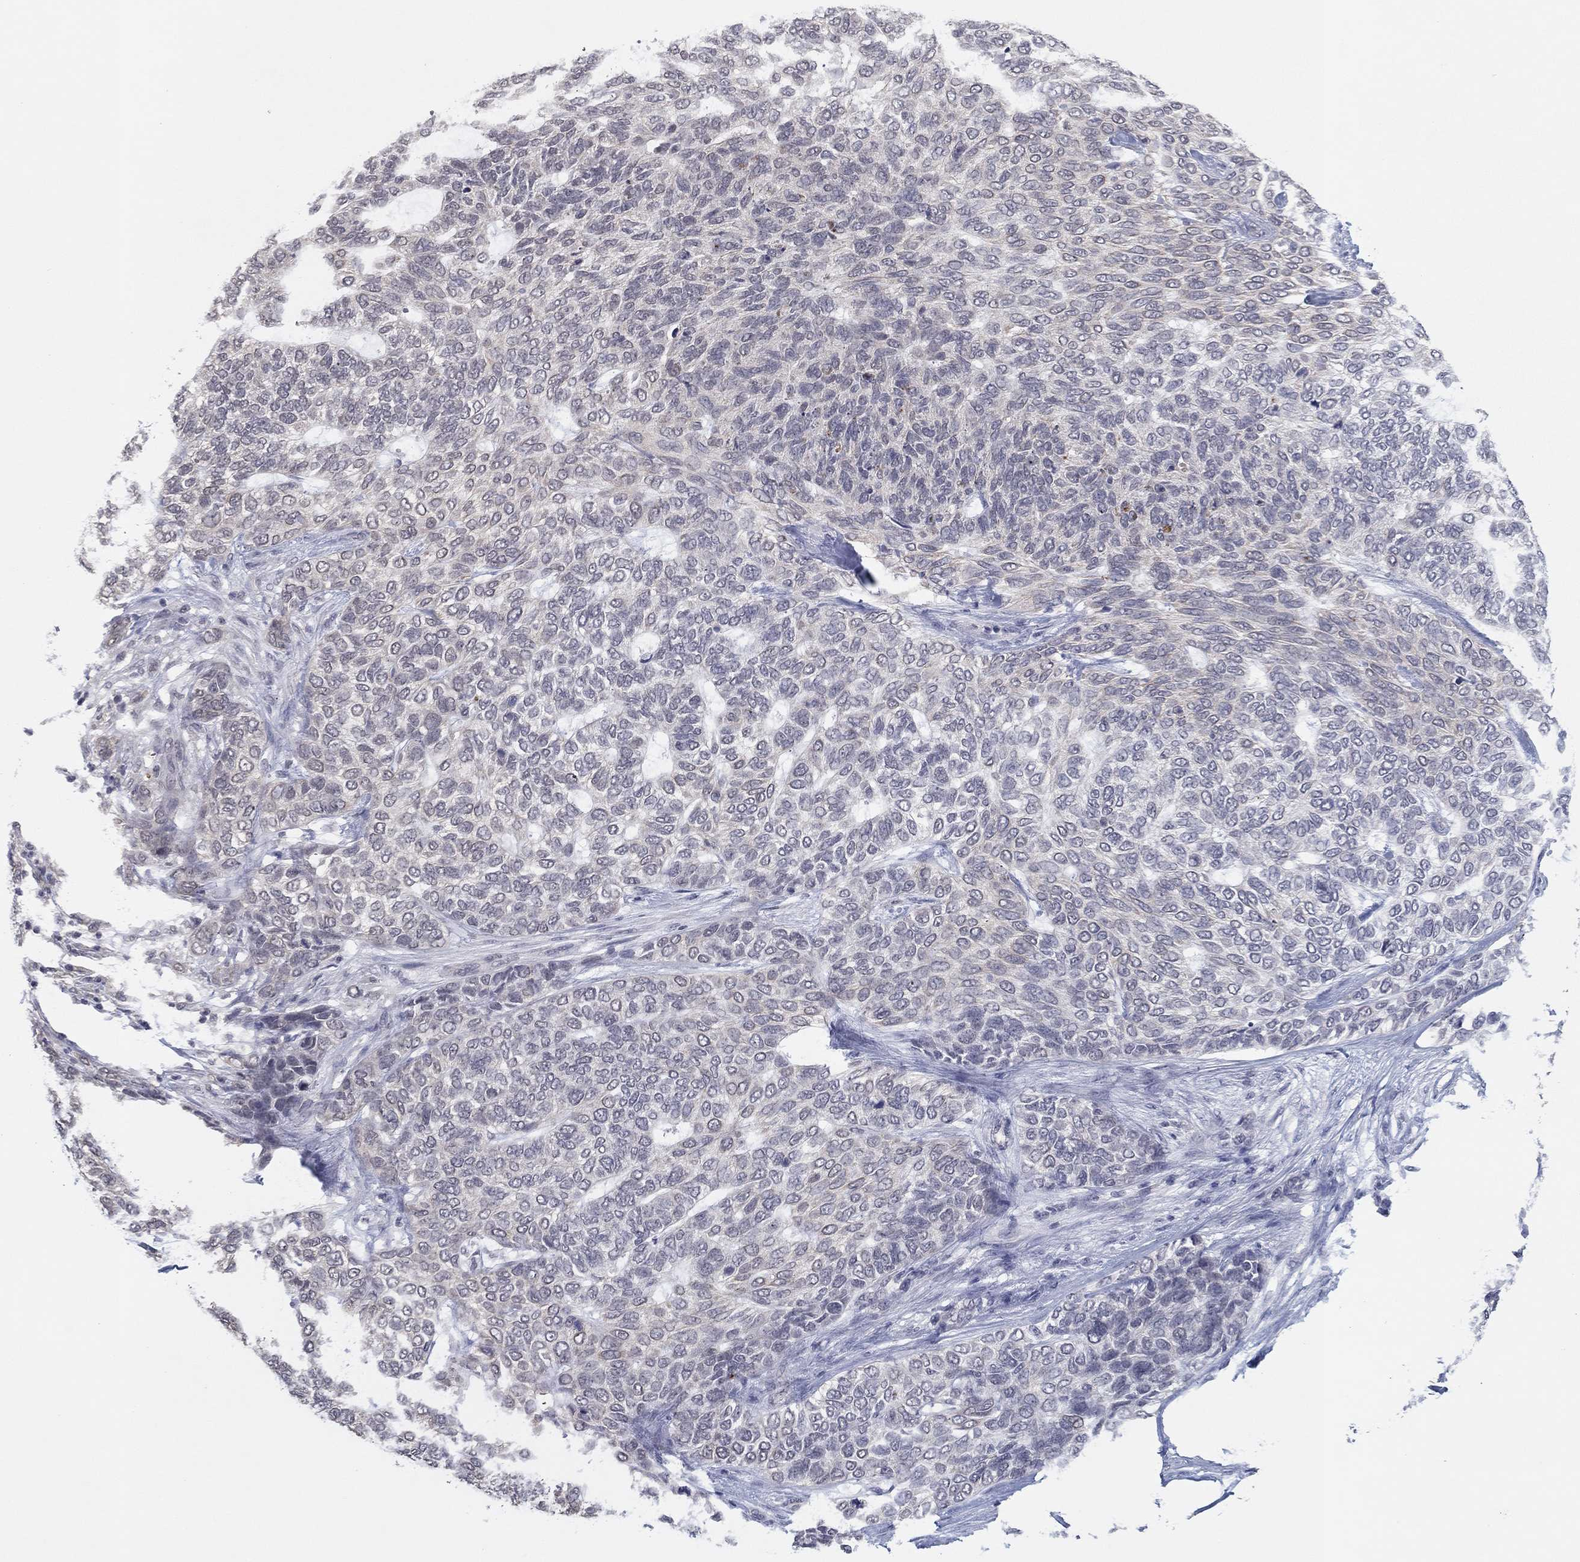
{"staining": {"intensity": "negative", "quantity": "none", "location": "none"}, "tissue": "skin cancer", "cell_type": "Tumor cells", "image_type": "cancer", "snomed": [{"axis": "morphology", "description": "Basal cell carcinoma"}, {"axis": "topography", "description": "Skin"}], "caption": "Human skin cancer stained for a protein using IHC exhibits no positivity in tumor cells.", "gene": "SLC22A2", "patient": {"sex": "female", "age": 65}}